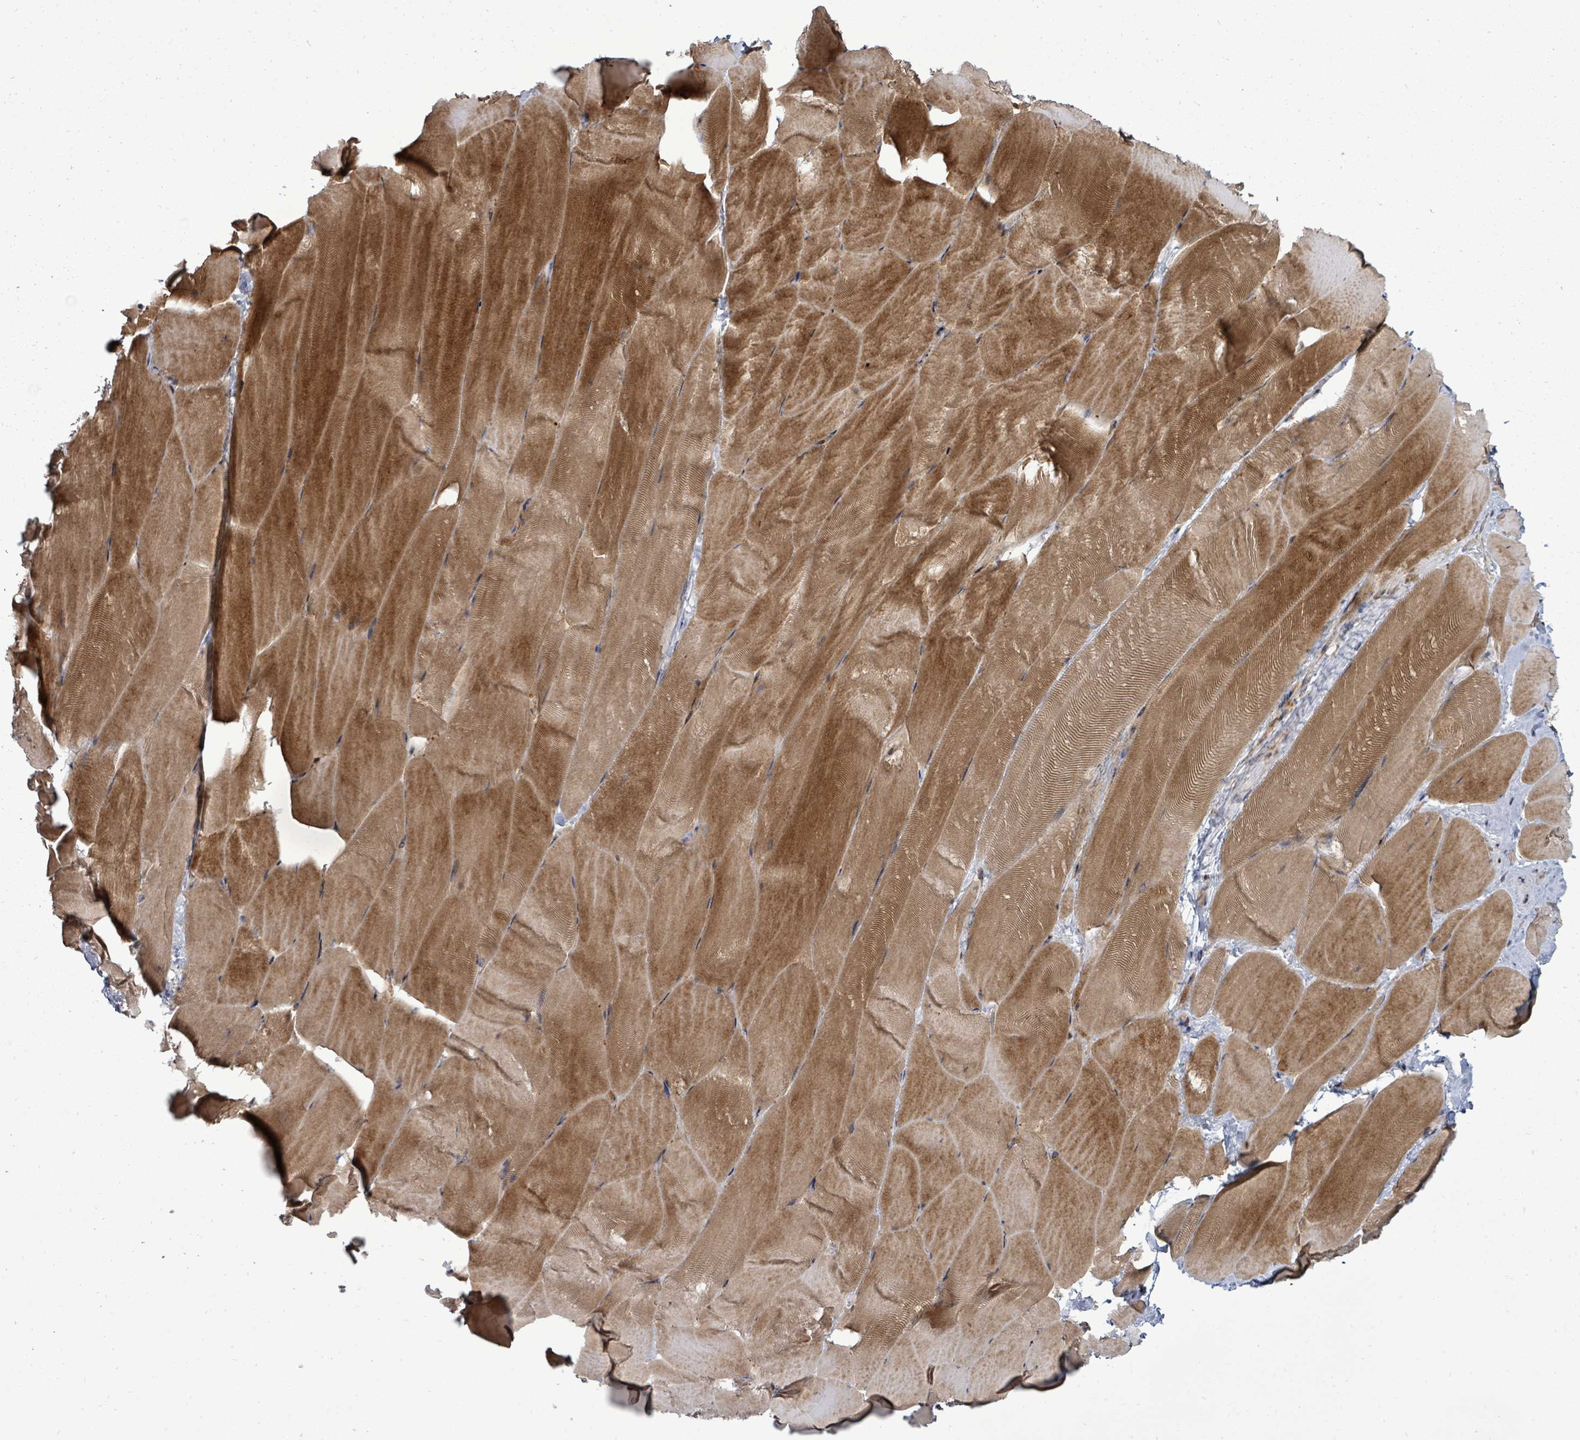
{"staining": {"intensity": "moderate", "quantity": ">75%", "location": "cytoplasmic/membranous,nuclear"}, "tissue": "skeletal muscle", "cell_type": "Myocytes", "image_type": "normal", "snomed": [{"axis": "morphology", "description": "Normal tissue, NOS"}, {"axis": "topography", "description": "Skeletal muscle"}], "caption": "This photomicrograph exhibits immunohistochemistry staining of unremarkable human skeletal muscle, with medium moderate cytoplasmic/membranous,nuclear expression in approximately >75% of myocytes.", "gene": "EIF3CL", "patient": {"sex": "female", "age": 64}}